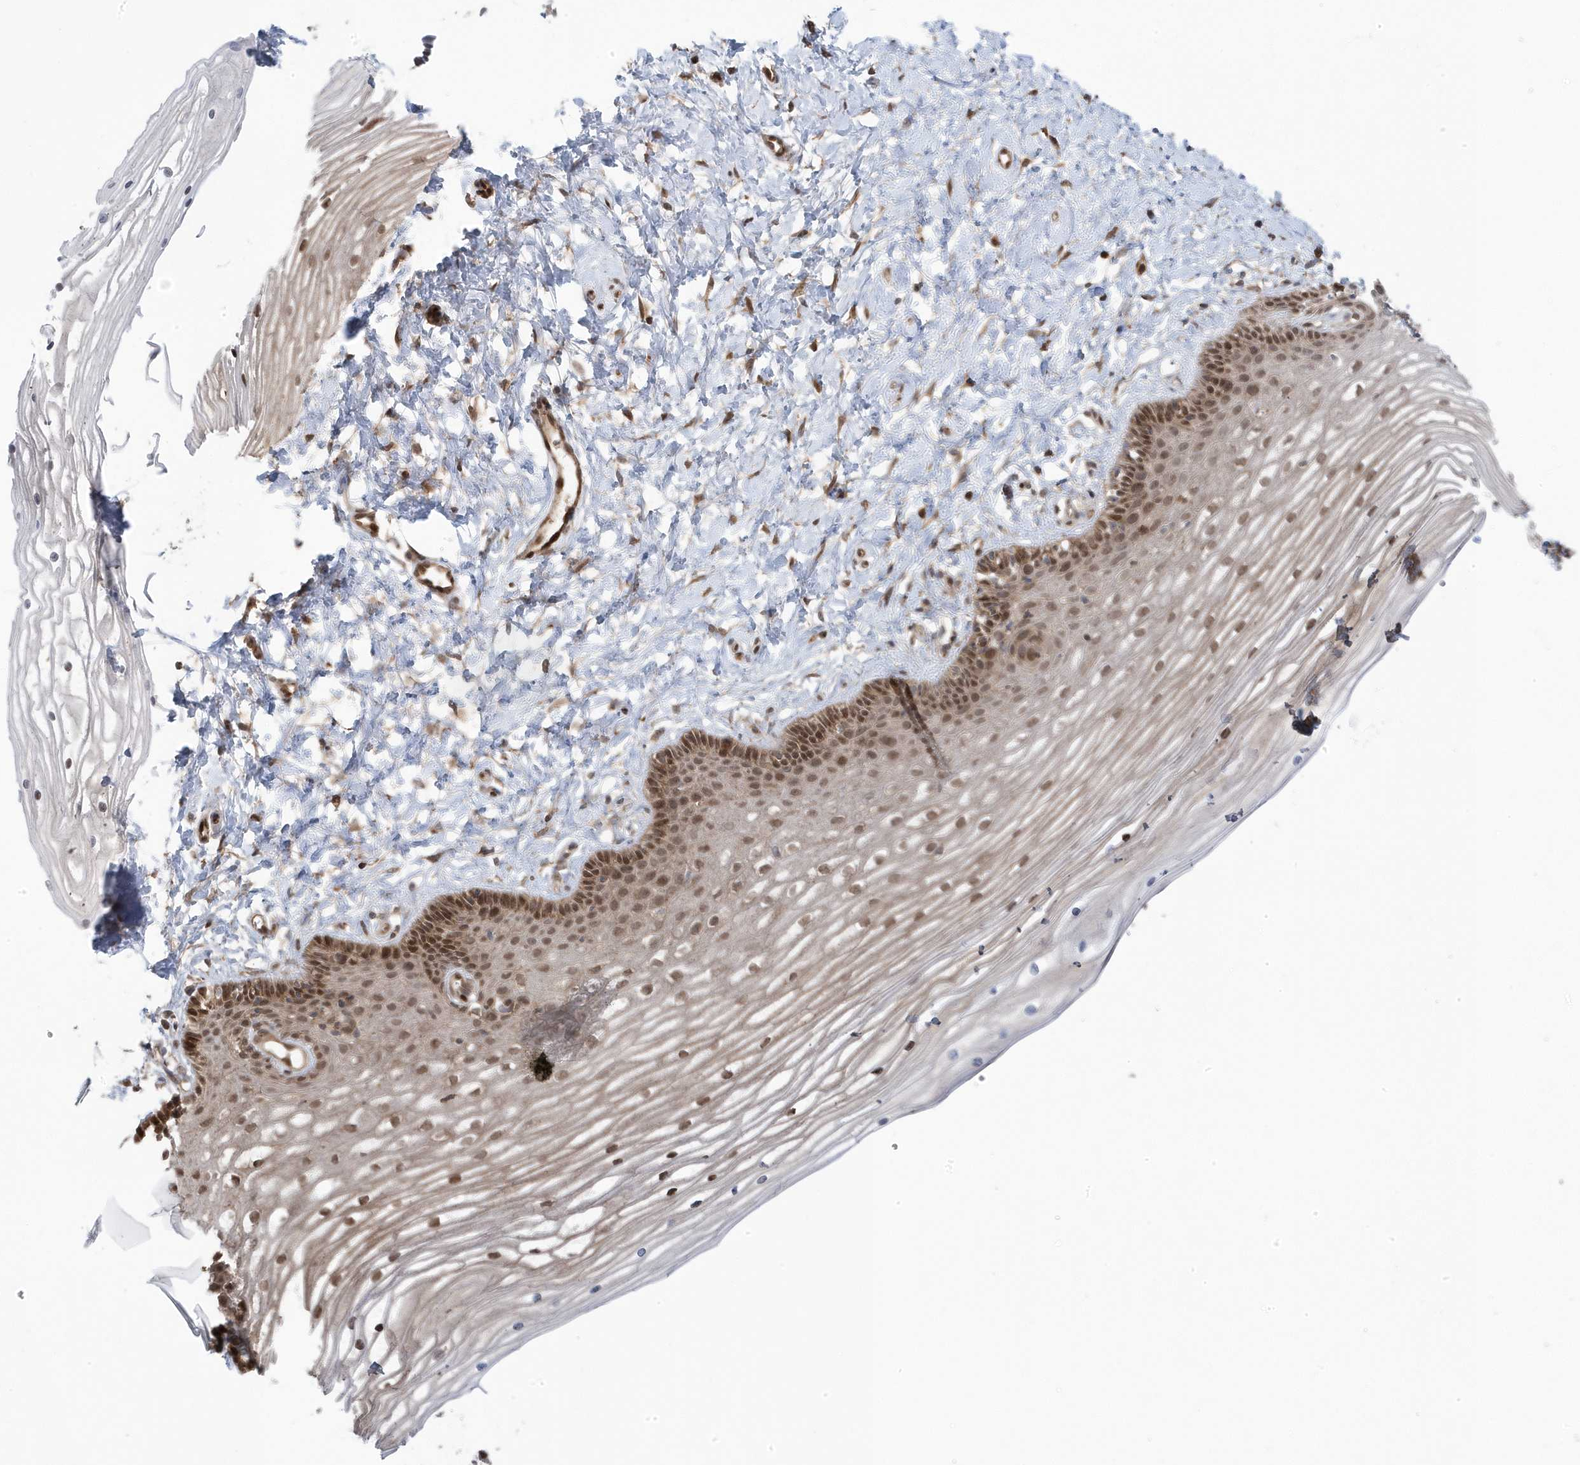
{"staining": {"intensity": "moderate", "quantity": ">75%", "location": "cytoplasmic/membranous,nuclear"}, "tissue": "vagina", "cell_type": "Squamous epithelial cells", "image_type": "normal", "snomed": [{"axis": "morphology", "description": "Normal tissue, NOS"}, {"axis": "topography", "description": "Vagina"}, {"axis": "topography", "description": "Cervix"}], "caption": "This micrograph reveals IHC staining of benign vagina, with medium moderate cytoplasmic/membranous,nuclear staining in approximately >75% of squamous epithelial cells.", "gene": "MAPK1IP1L", "patient": {"sex": "female", "age": 40}}